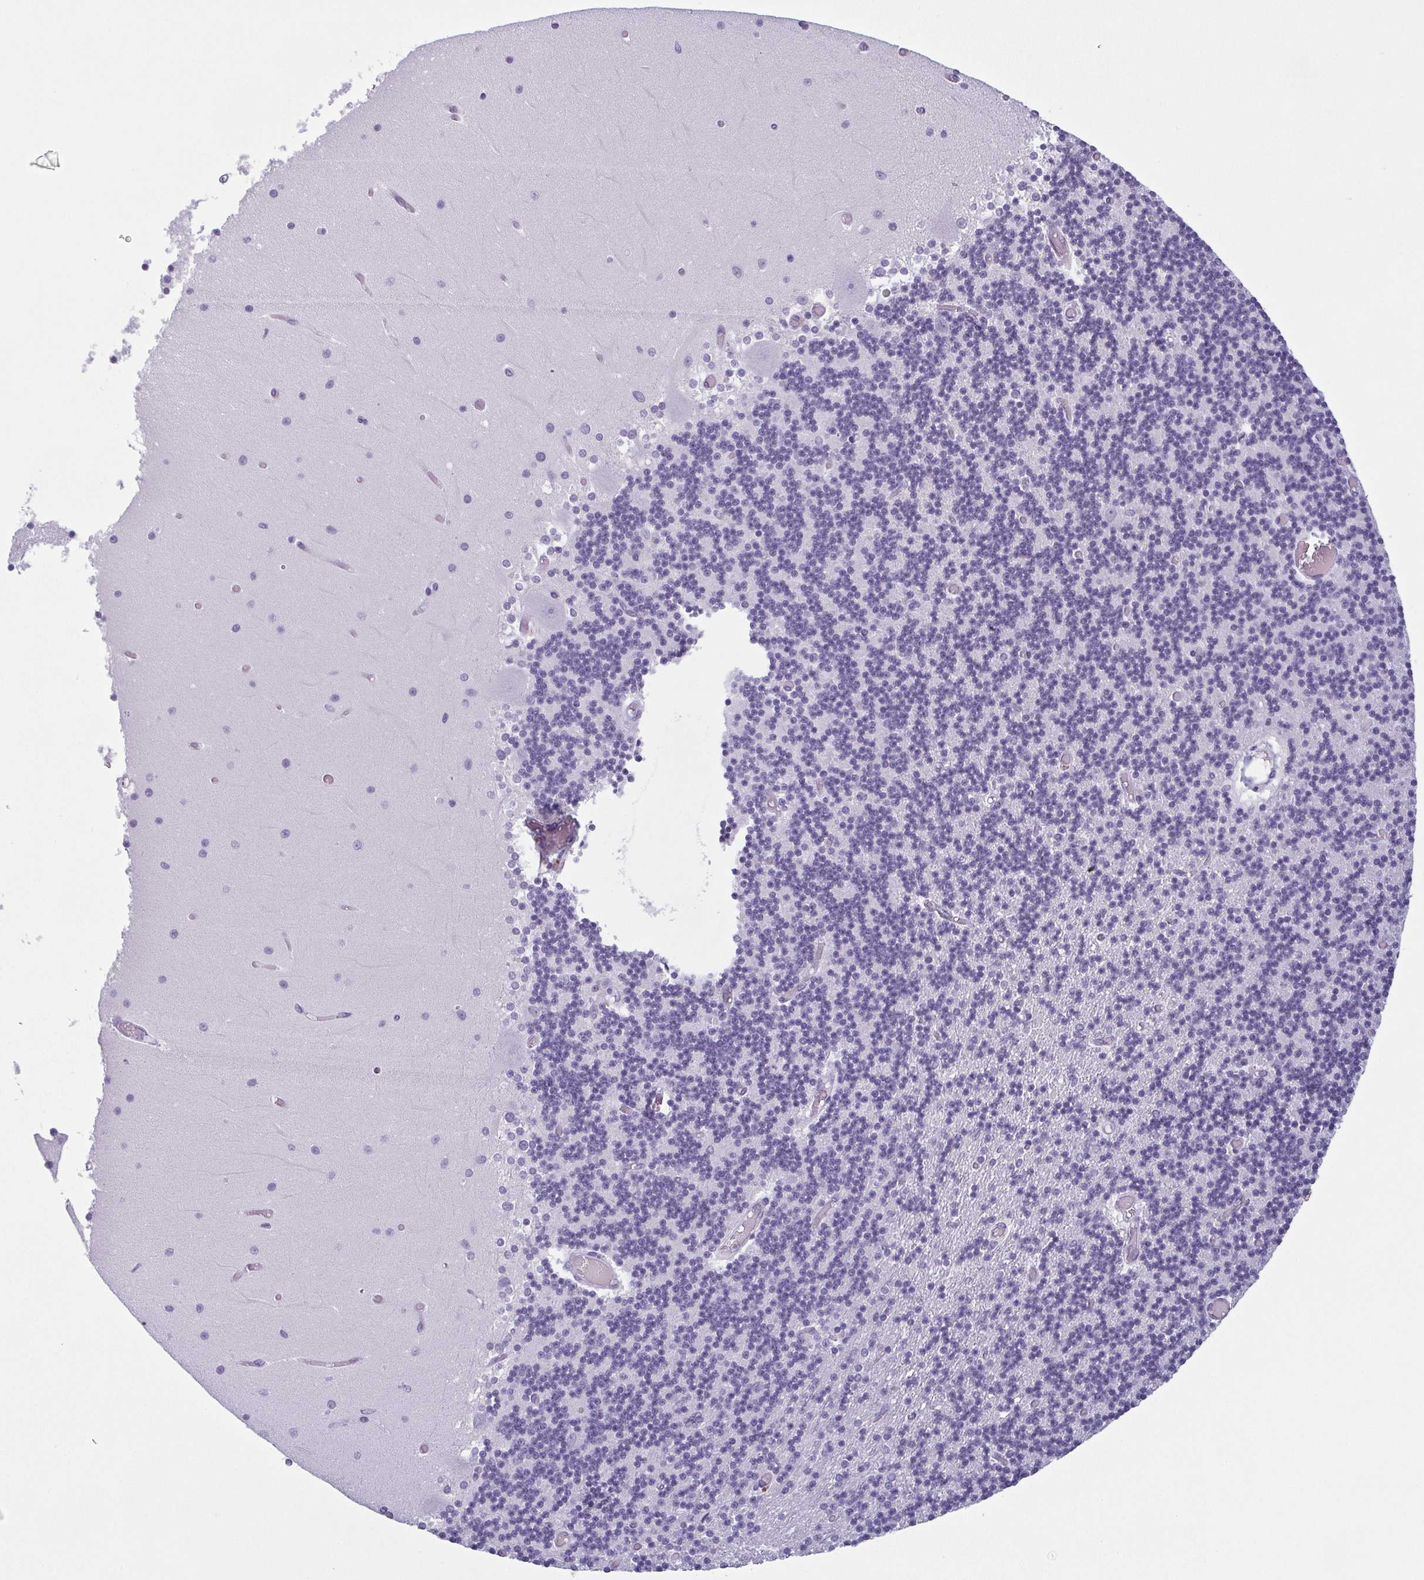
{"staining": {"intensity": "negative", "quantity": "none", "location": "none"}, "tissue": "cerebellum", "cell_type": "Cells in granular layer", "image_type": "normal", "snomed": [{"axis": "morphology", "description": "Normal tissue, NOS"}, {"axis": "topography", "description": "Cerebellum"}], "caption": "Protein analysis of unremarkable cerebellum displays no significant staining in cells in granular layer. The staining was performed using DAB to visualize the protein expression in brown, while the nuclei were stained in blue with hematoxylin (Magnification: 20x).", "gene": "KRT78", "patient": {"sex": "female", "age": 28}}